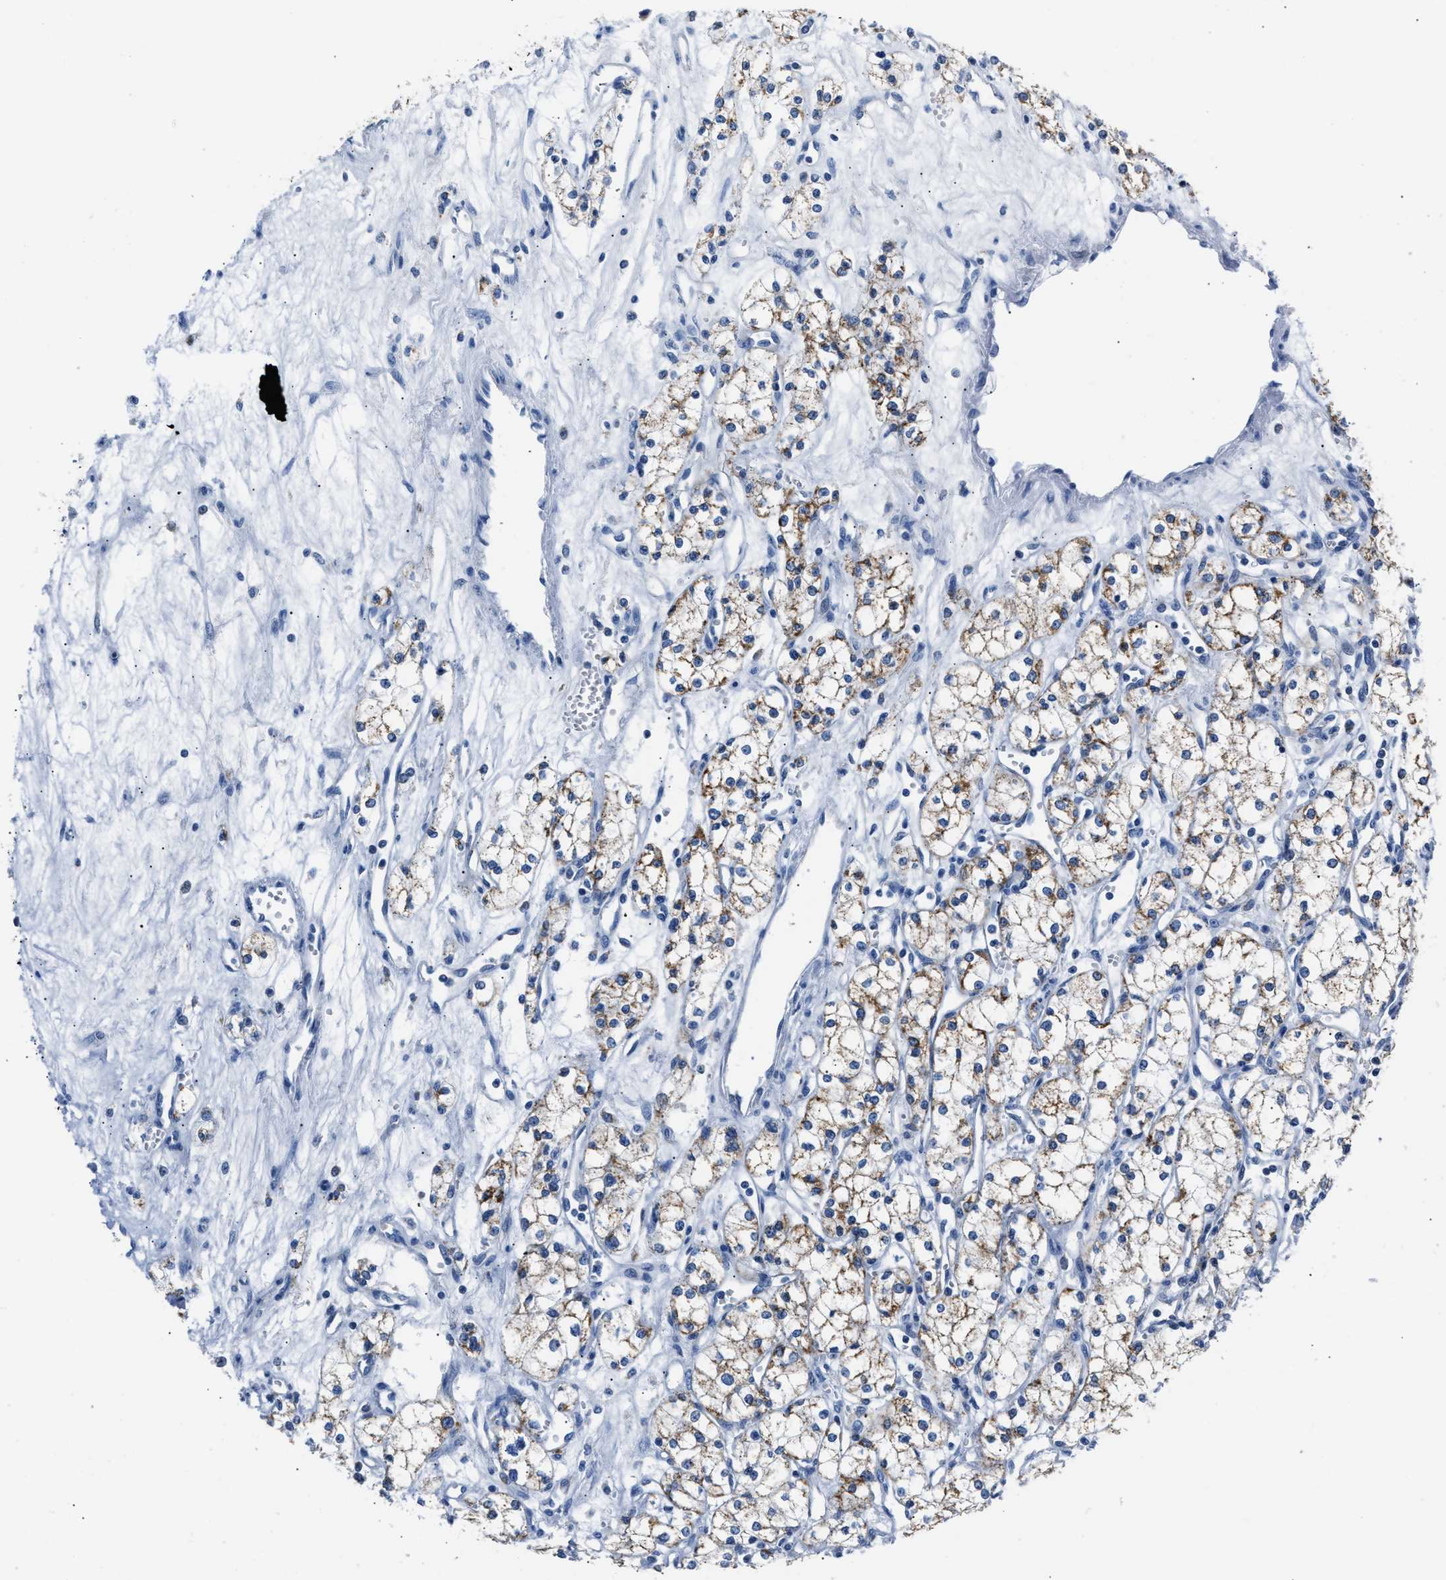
{"staining": {"intensity": "moderate", "quantity": ">75%", "location": "cytoplasmic/membranous"}, "tissue": "renal cancer", "cell_type": "Tumor cells", "image_type": "cancer", "snomed": [{"axis": "morphology", "description": "Adenocarcinoma, NOS"}, {"axis": "topography", "description": "Kidney"}], "caption": "This image demonstrates immunohistochemistry staining of human renal cancer, with medium moderate cytoplasmic/membranous staining in approximately >75% of tumor cells.", "gene": "AMACR", "patient": {"sex": "male", "age": 59}}